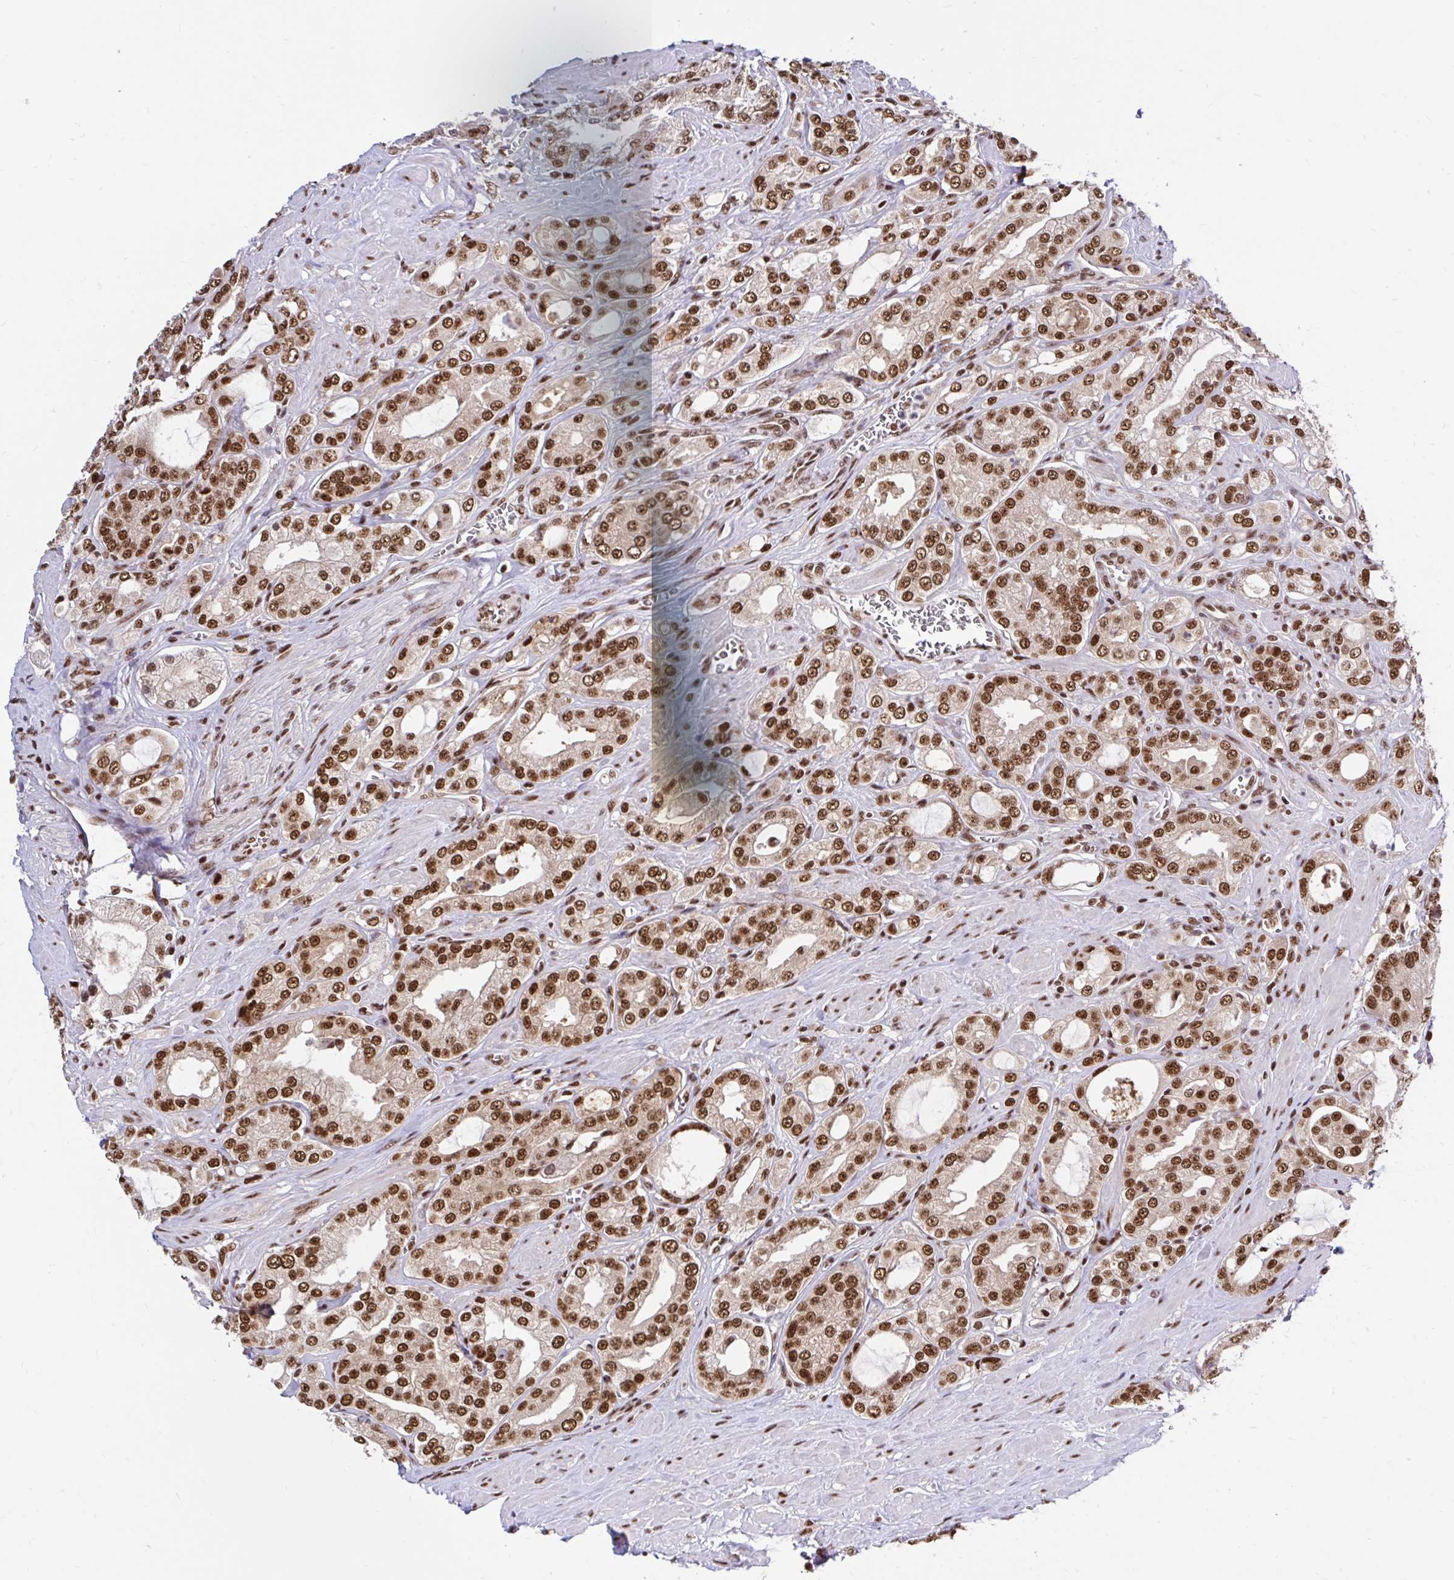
{"staining": {"intensity": "moderate", "quantity": ">75%", "location": "nuclear"}, "tissue": "prostate cancer", "cell_type": "Tumor cells", "image_type": "cancer", "snomed": [{"axis": "morphology", "description": "Adenocarcinoma, High grade"}, {"axis": "topography", "description": "Prostate"}], "caption": "Brown immunohistochemical staining in prostate cancer (high-grade adenocarcinoma) shows moderate nuclear expression in approximately >75% of tumor cells.", "gene": "ABCA9", "patient": {"sex": "male", "age": 66}}